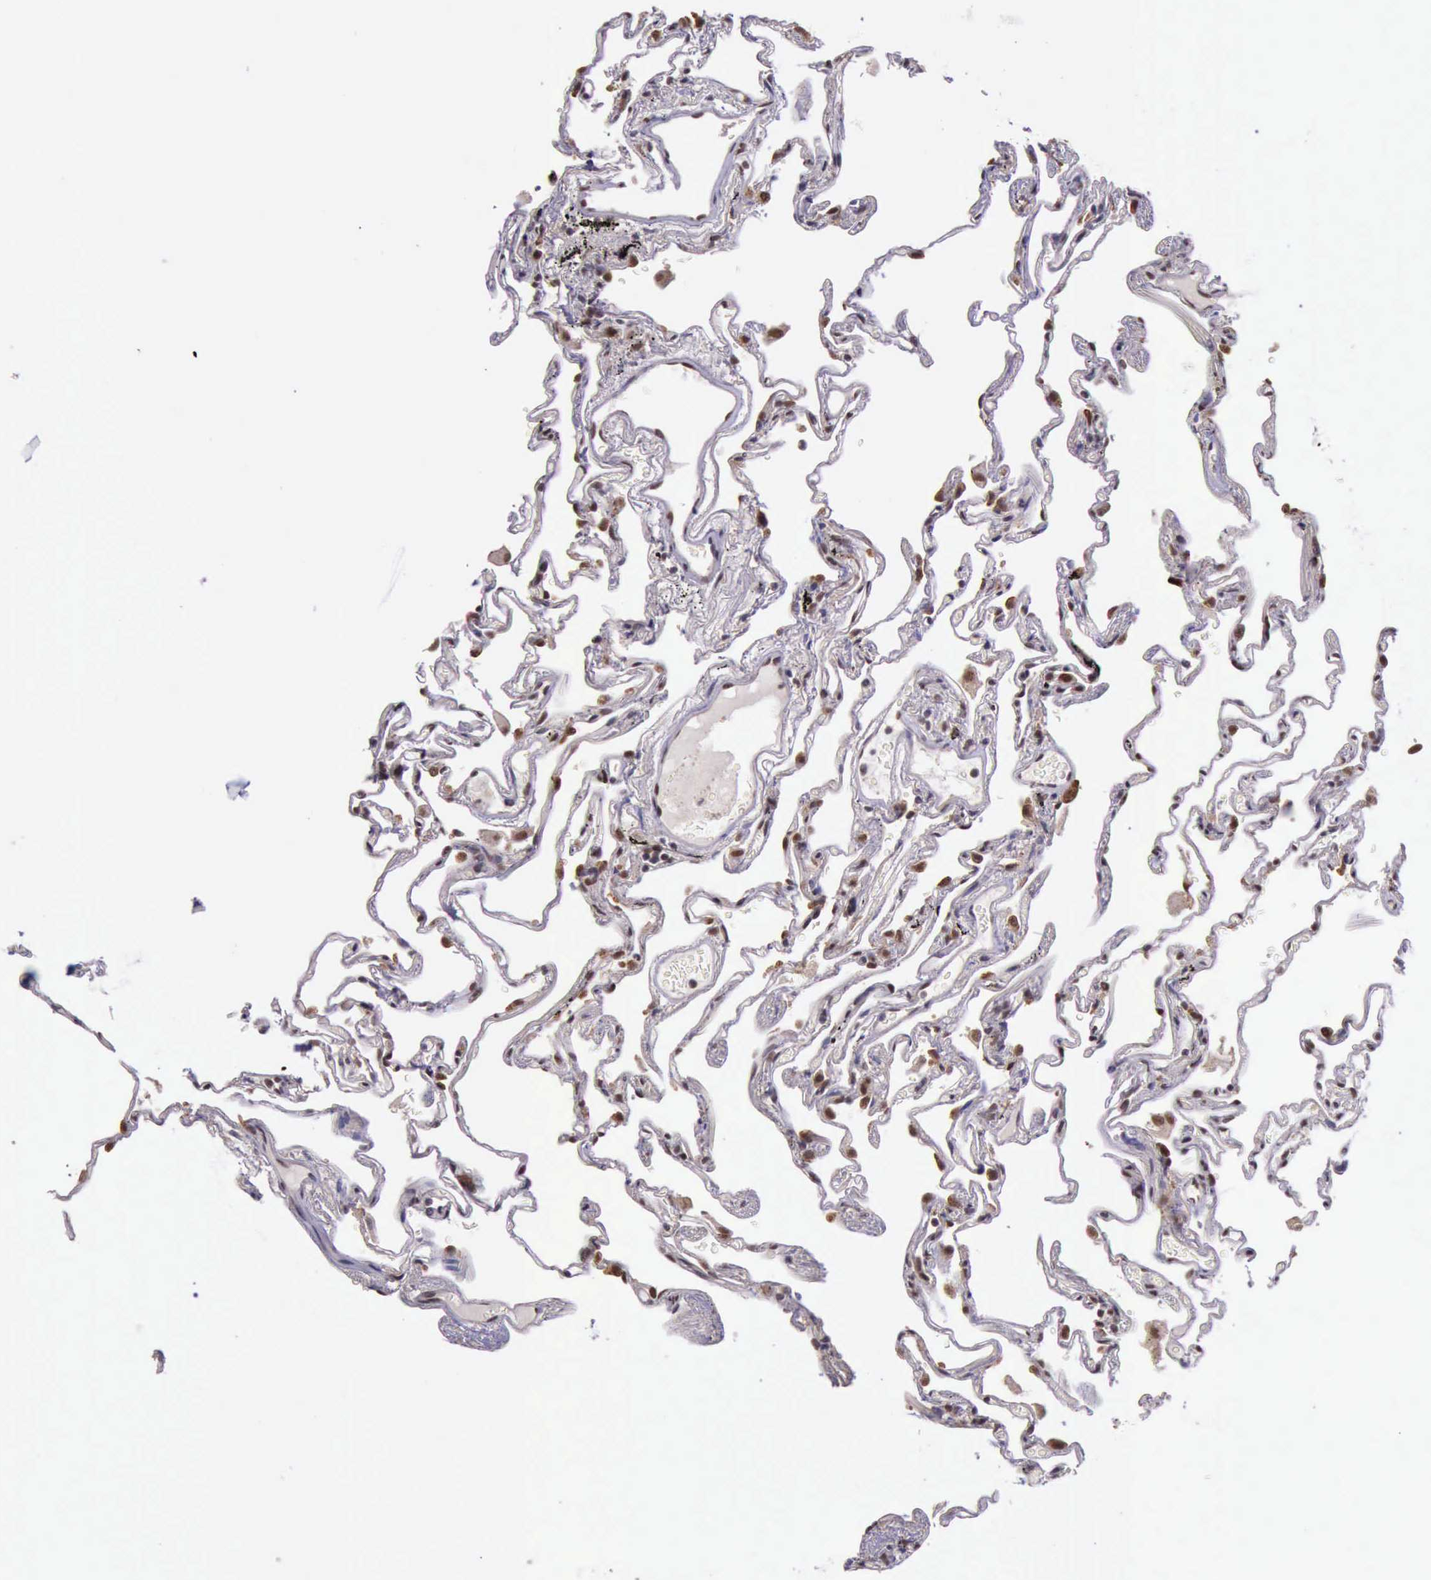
{"staining": {"intensity": "moderate", "quantity": ">75%", "location": "nuclear"}, "tissue": "lung", "cell_type": "Alveolar cells", "image_type": "normal", "snomed": [{"axis": "morphology", "description": "Normal tissue, NOS"}, {"axis": "morphology", "description": "Inflammation, NOS"}, {"axis": "topography", "description": "Lung"}], "caption": "Immunohistochemical staining of unremarkable lung exhibits moderate nuclear protein expression in about >75% of alveolar cells. (IHC, brightfield microscopy, high magnification).", "gene": "PRPF39", "patient": {"sex": "male", "age": 69}}